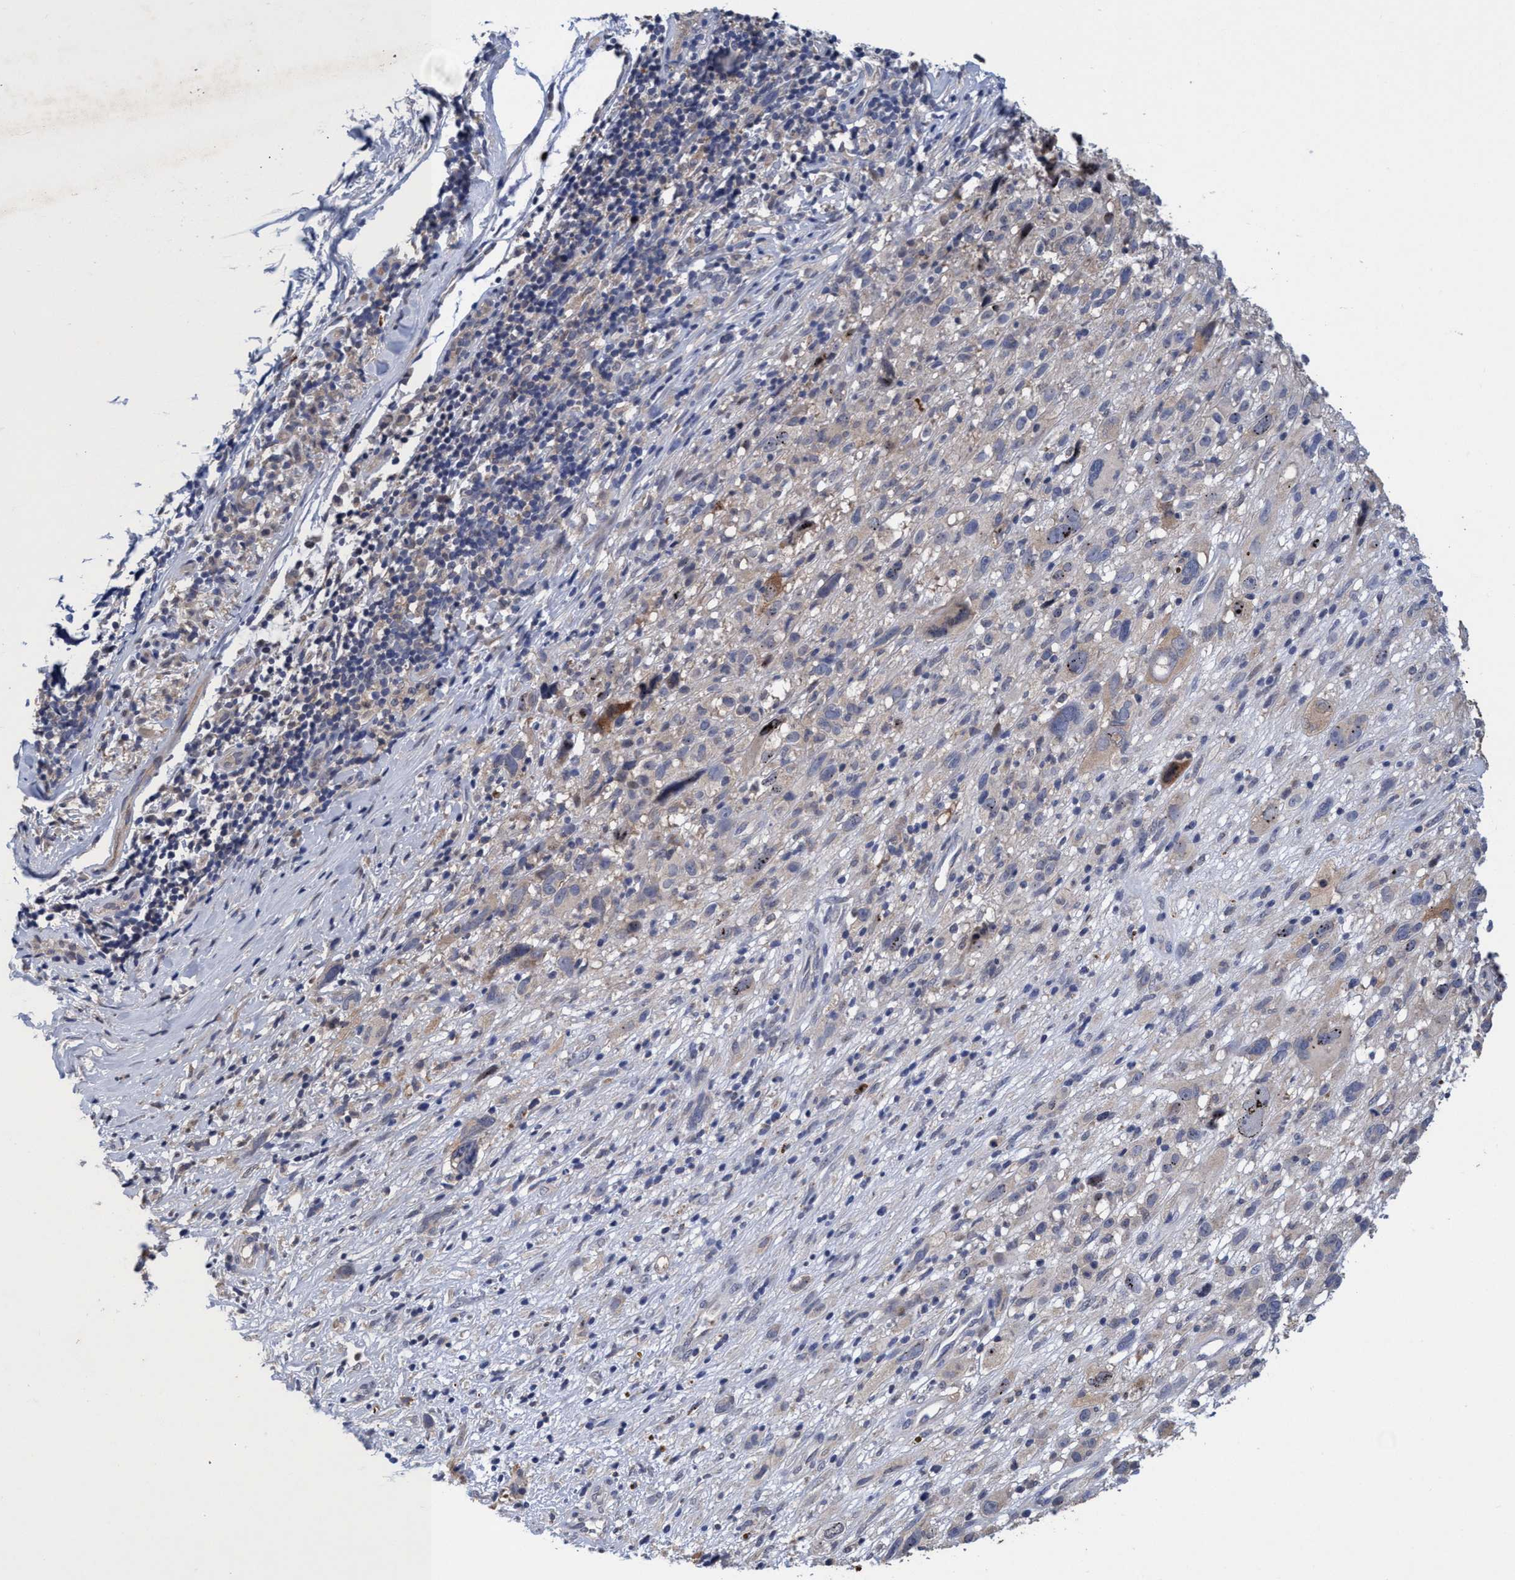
{"staining": {"intensity": "negative", "quantity": "none", "location": "none"}, "tissue": "melanoma", "cell_type": "Tumor cells", "image_type": "cancer", "snomed": [{"axis": "morphology", "description": "Malignant melanoma, NOS"}, {"axis": "topography", "description": "Skin"}], "caption": "This is a histopathology image of IHC staining of melanoma, which shows no staining in tumor cells.", "gene": "SEMA4D", "patient": {"sex": "female", "age": 55}}